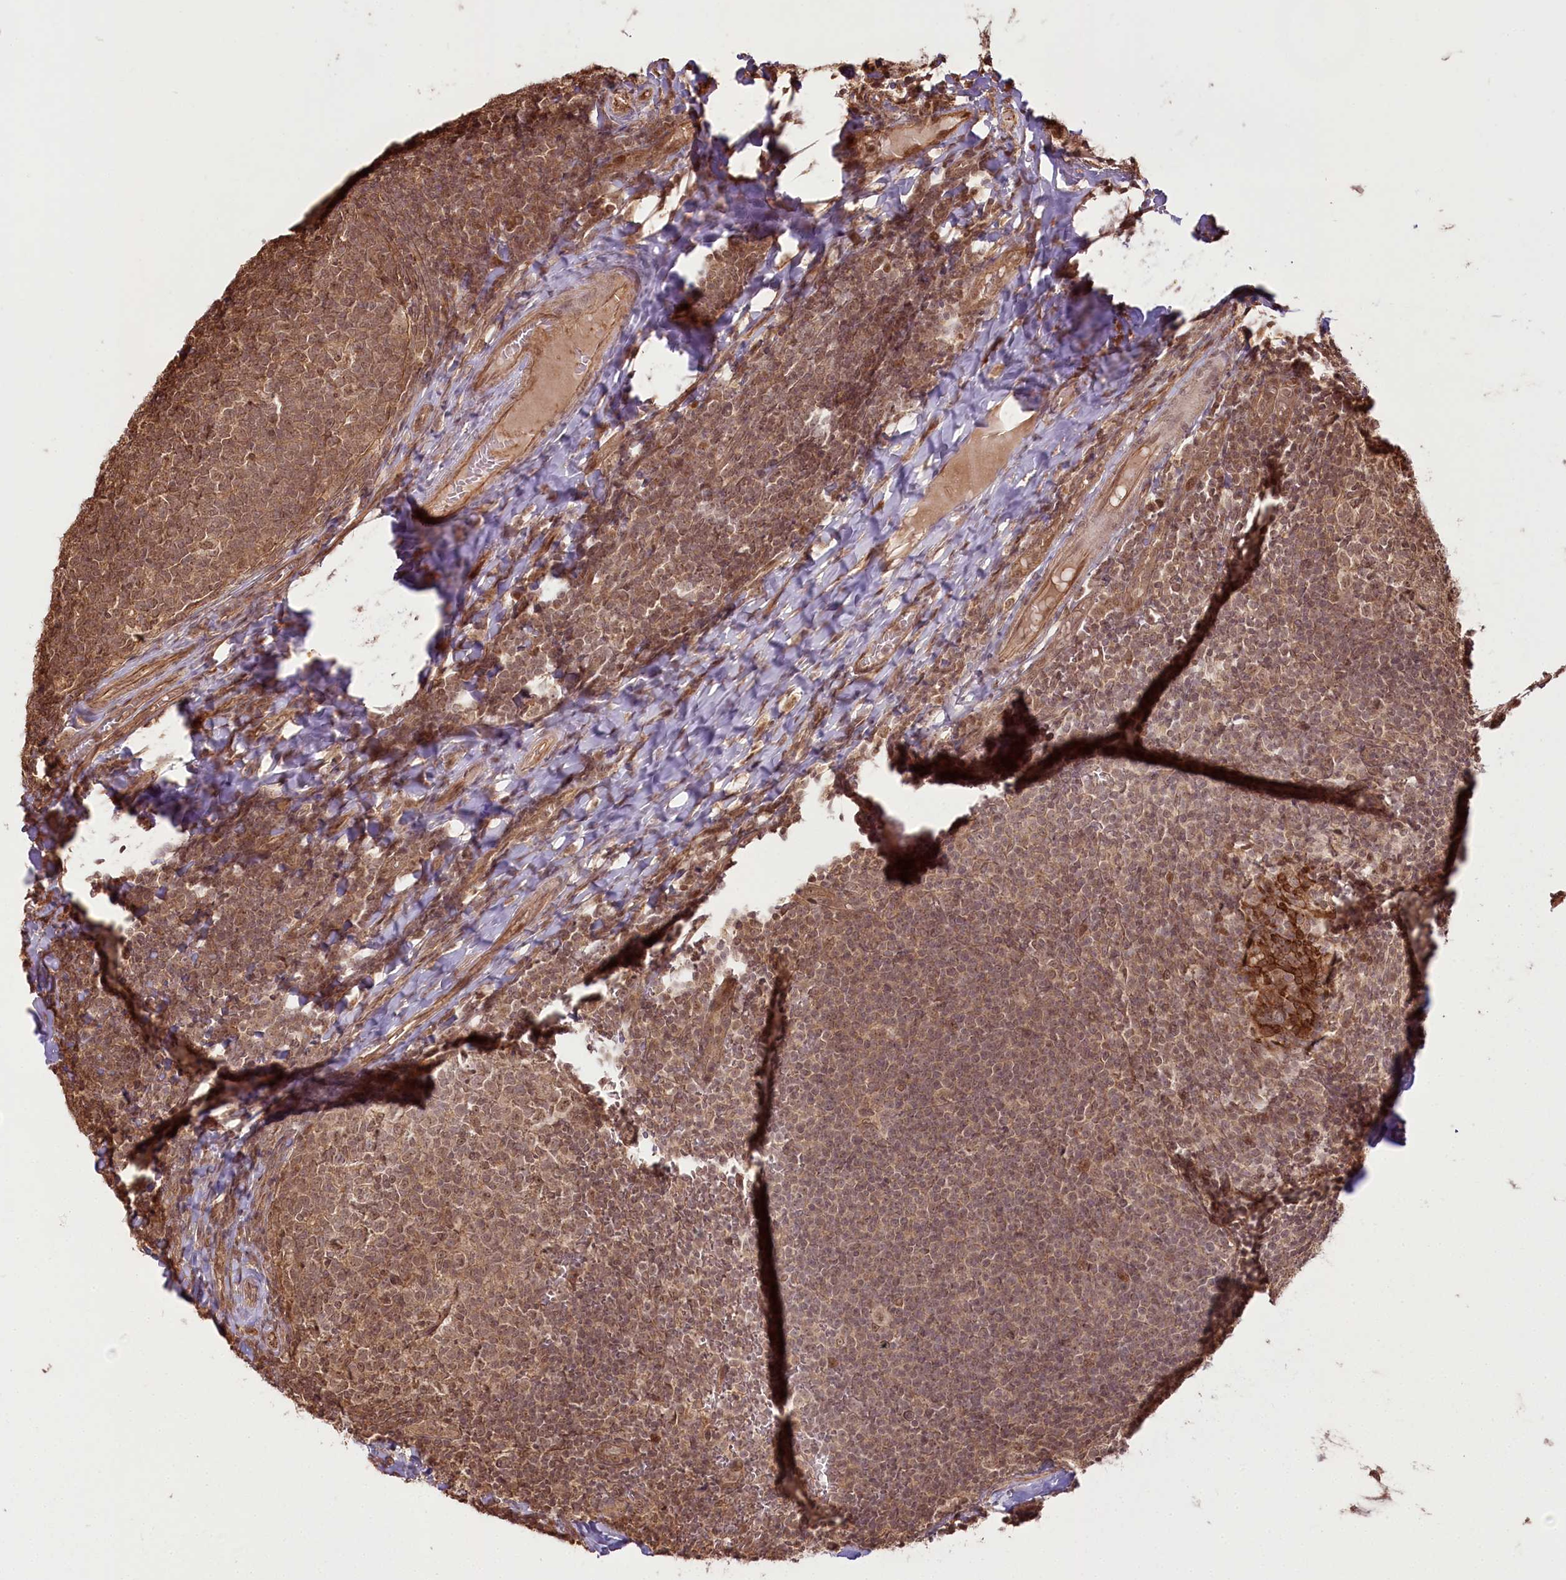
{"staining": {"intensity": "moderate", "quantity": ">75%", "location": "cytoplasmic/membranous,nuclear"}, "tissue": "tonsil", "cell_type": "Germinal center cells", "image_type": "normal", "snomed": [{"axis": "morphology", "description": "Normal tissue, NOS"}, {"axis": "topography", "description": "Tonsil"}], "caption": "Immunohistochemistry (DAB (3,3'-diaminobenzidine)) staining of unremarkable tonsil exhibits moderate cytoplasmic/membranous,nuclear protein expression in approximately >75% of germinal center cells.", "gene": "R3HDM2", "patient": {"sex": "female", "age": 19}}